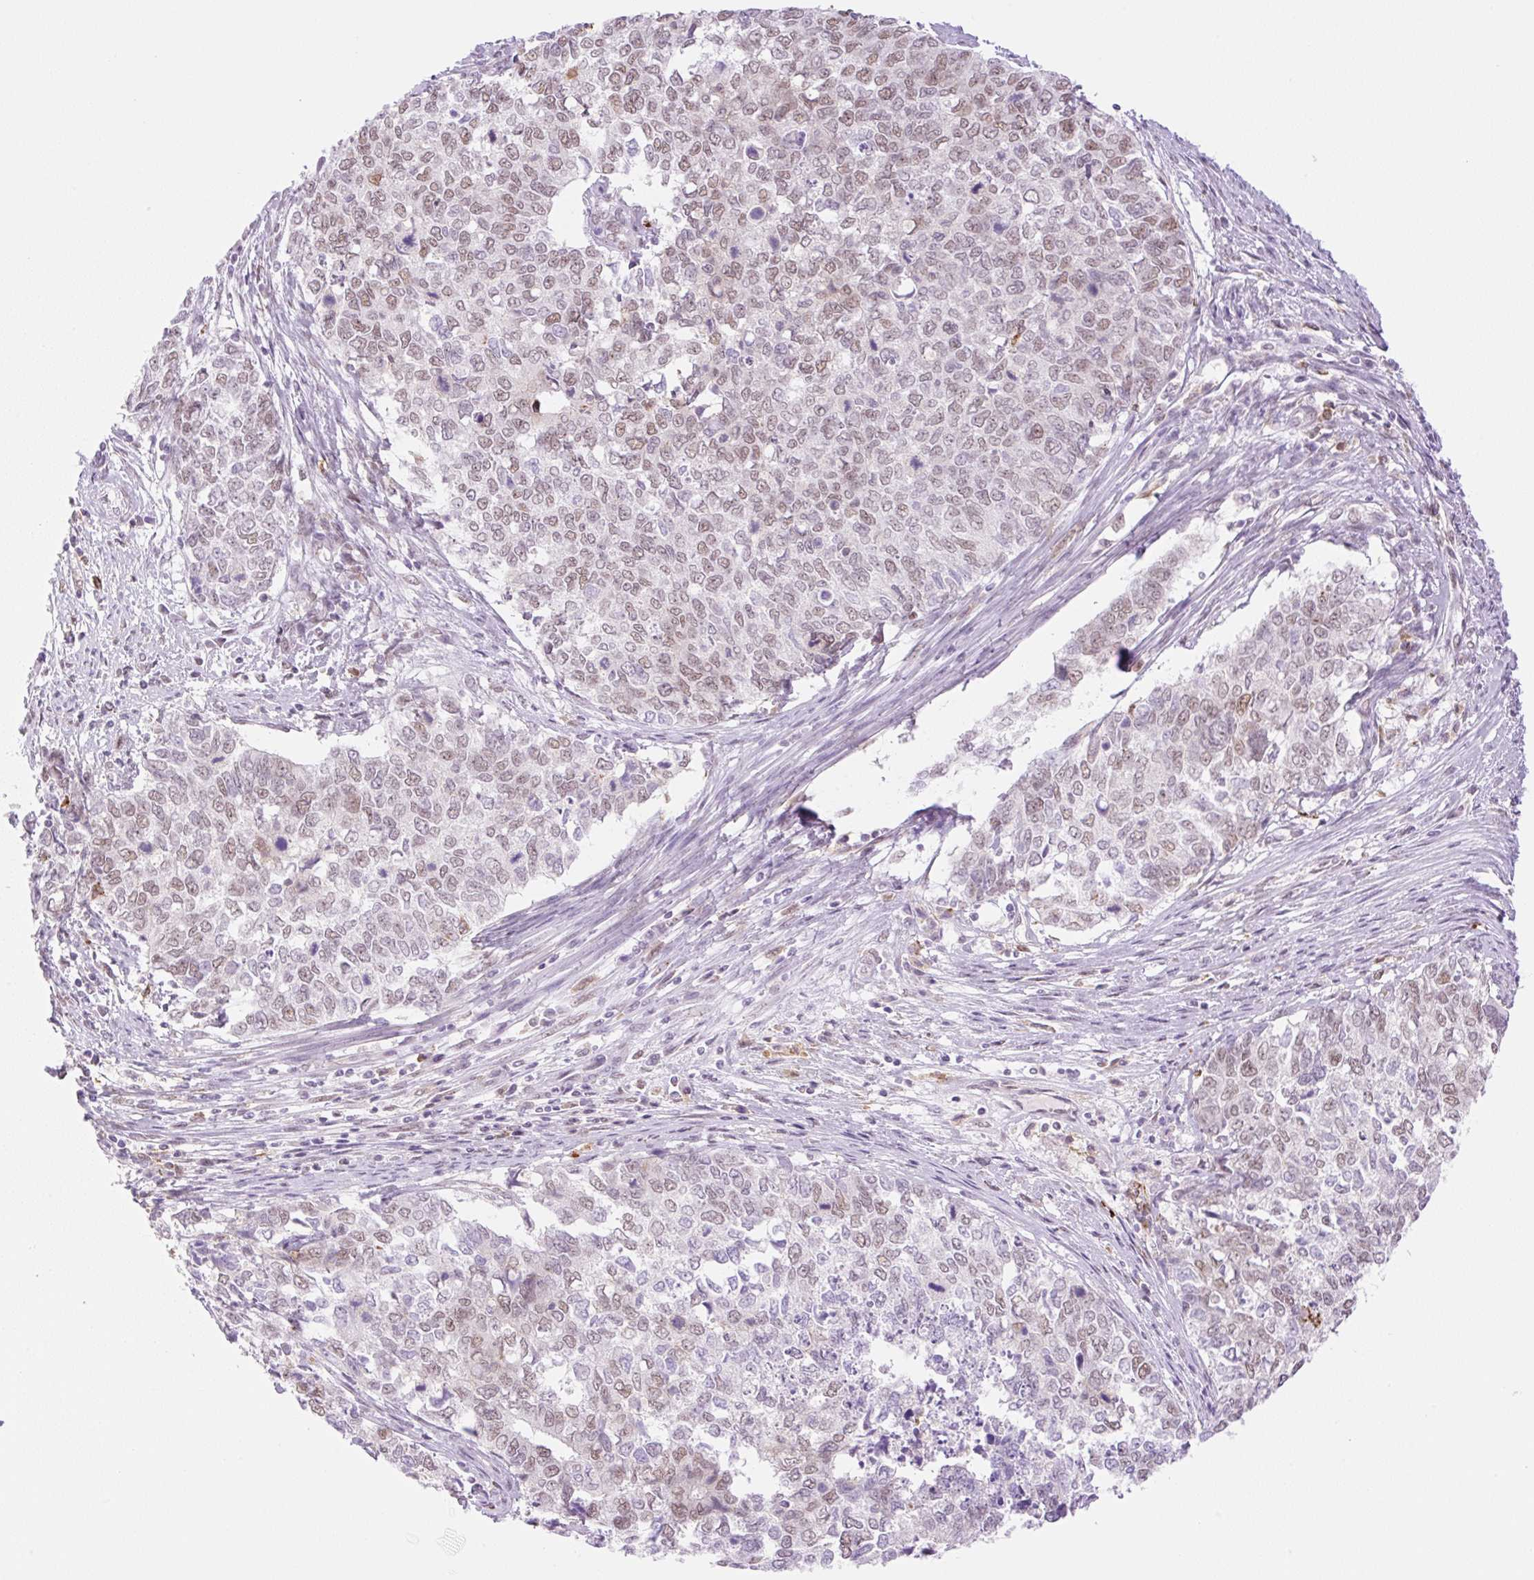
{"staining": {"intensity": "weak", "quantity": ">75%", "location": "nuclear"}, "tissue": "cervical cancer", "cell_type": "Tumor cells", "image_type": "cancer", "snomed": [{"axis": "morphology", "description": "Adenocarcinoma, NOS"}, {"axis": "topography", "description": "Cervix"}], "caption": "There is low levels of weak nuclear staining in tumor cells of cervical cancer (adenocarcinoma), as demonstrated by immunohistochemical staining (brown color).", "gene": "PALM3", "patient": {"sex": "female", "age": 63}}